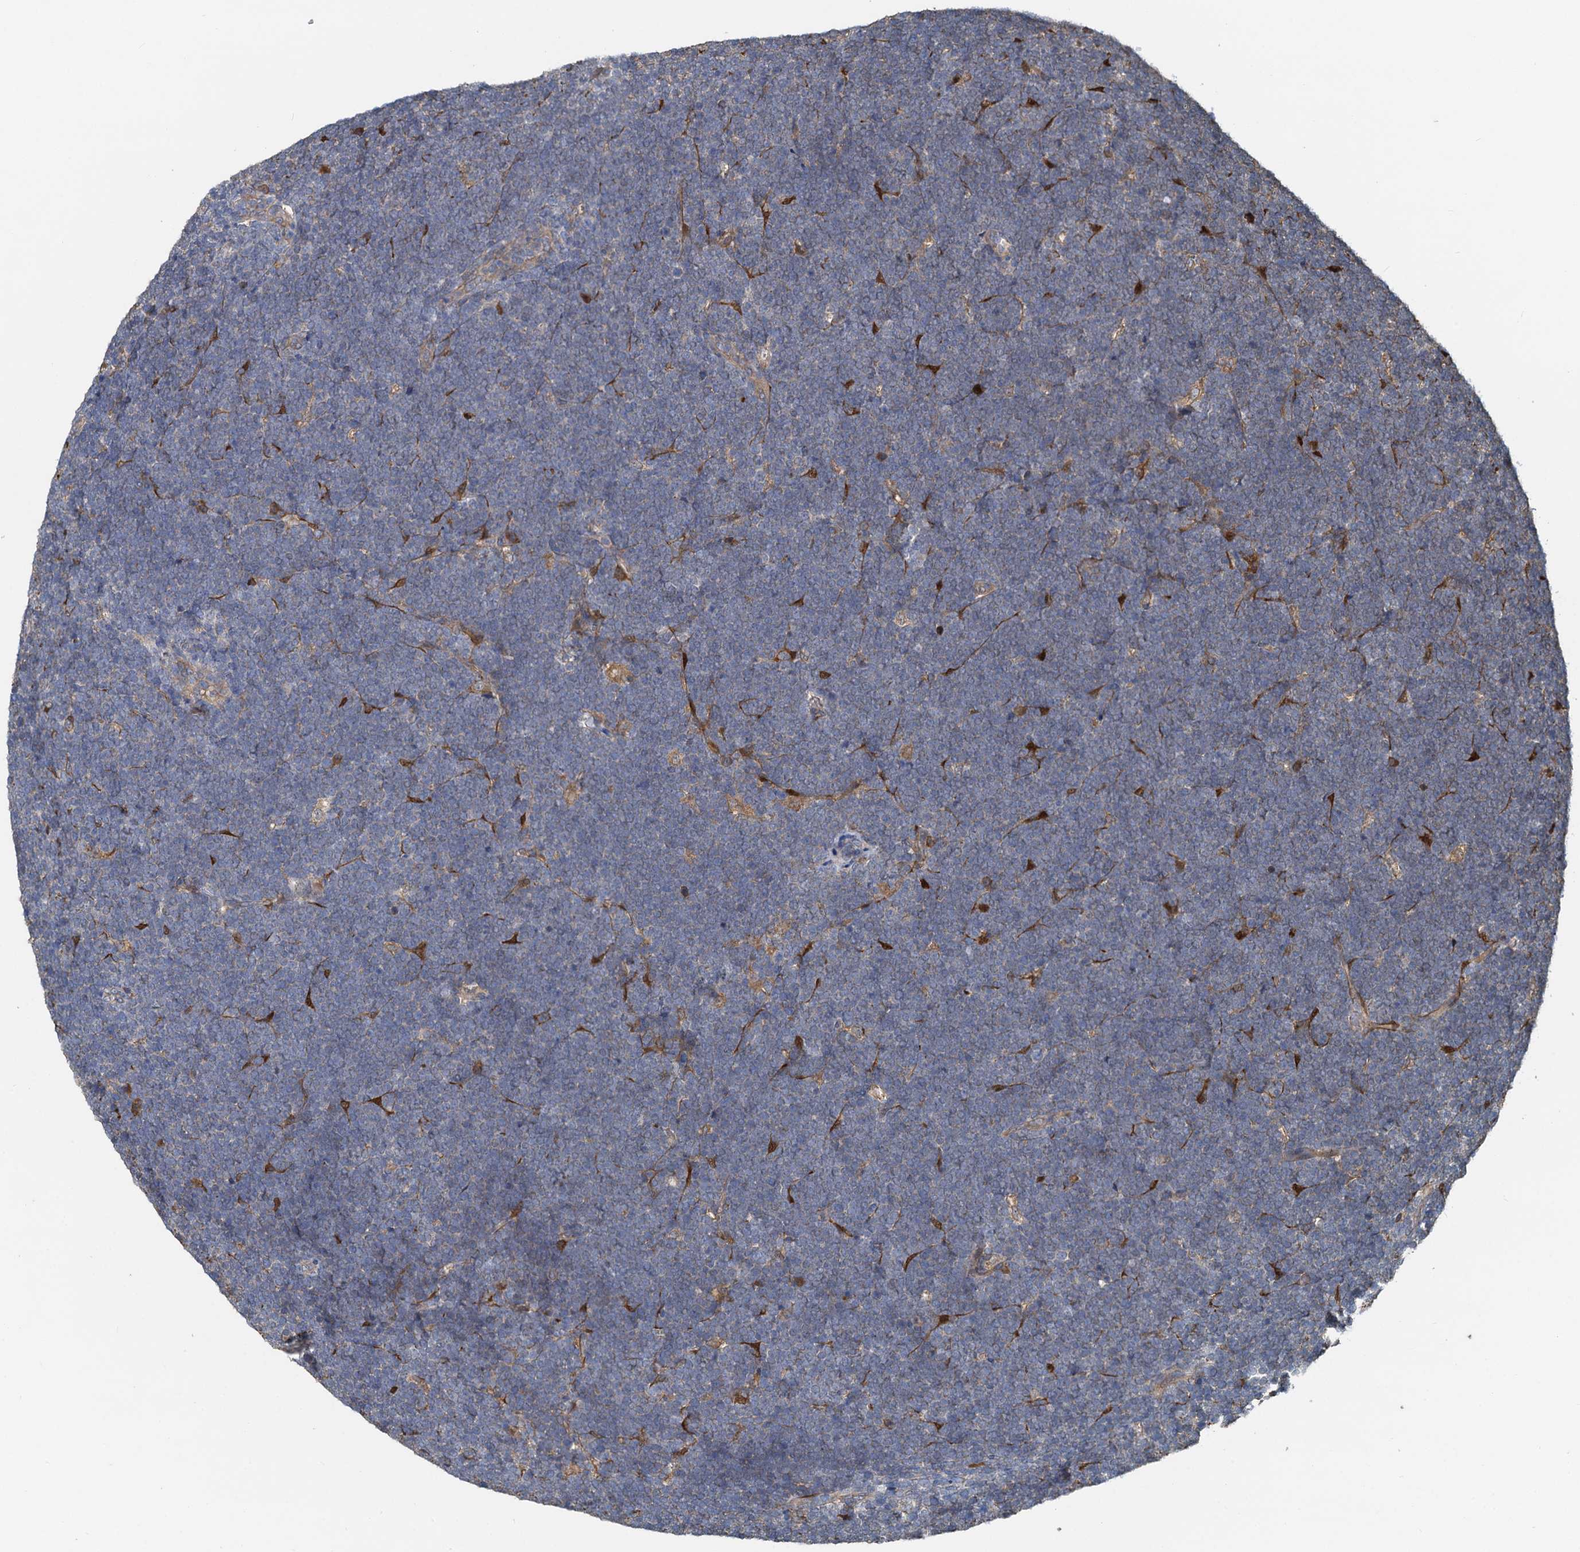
{"staining": {"intensity": "negative", "quantity": "none", "location": "none"}, "tissue": "lymphoma", "cell_type": "Tumor cells", "image_type": "cancer", "snomed": [{"axis": "morphology", "description": "Malignant lymphoma, non-Hodgkin's type, High grade"}, {"axis": "topography", "description": "Lymph node"}], "caption": "DAB (3,3'-diaminobenzidine) immunohistochemical staining of human high-grade malignant lymphoma, non-Hodgkin's type demonstrates no significant positivity in tumor cells. The staining was performed using DAB (3,3'-diaminobenzidine) to visualize the protein expression in brown, while the nuclei were stained in blue with hematoxylin (Magnification: 20x).", "gene": "HYI", "patient": {"sex": "male", "age": 13}}